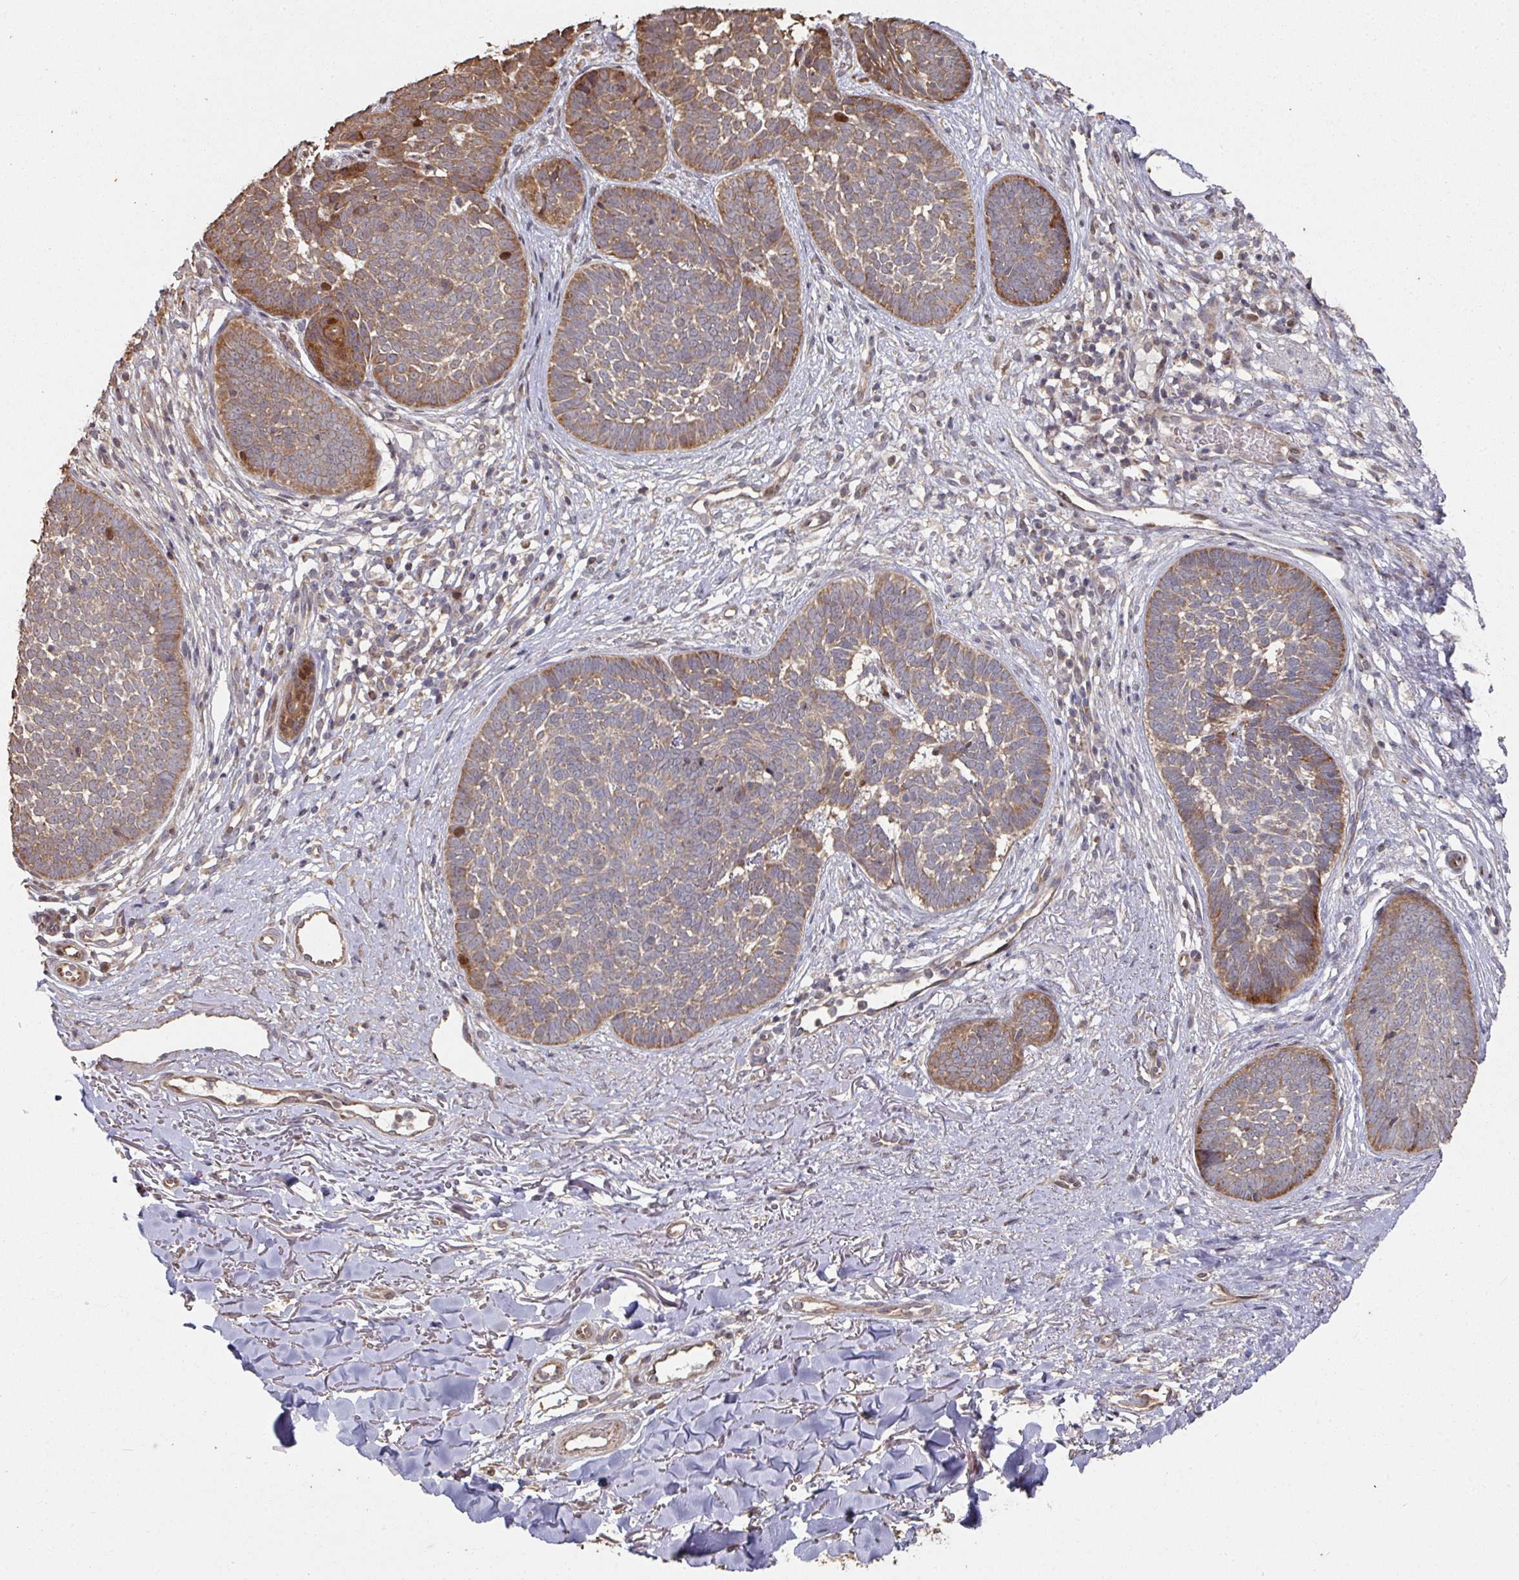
{"staining": {"intensity": "moderate", "quantity": ">75%", "location": "cytoplasmic/membranous"}, "tissue": "skin cancer", "cell_type": "Tumor cells", "image_type": "cancer", "snomed": [{"axis": "morphology", "description": "Basal cell carcinoma"}, {"axis": "topography", "description": "Skin"}, {"axis": "topography", "description": "Skin of neck"}, {"axis": "topography", "description": "Skin of shoulder"}, {"axis": "topography", "description": "Skin of back"}], "caption": "Skin cancer (basal cell carcinoma) was stained to show a protein in brown. There is medium levels of moderate cytoplasmic/membranous positivity in about >75% of tumor cells.", "gene": "CA7", "patient": {"sex": "male", "age": 80}}